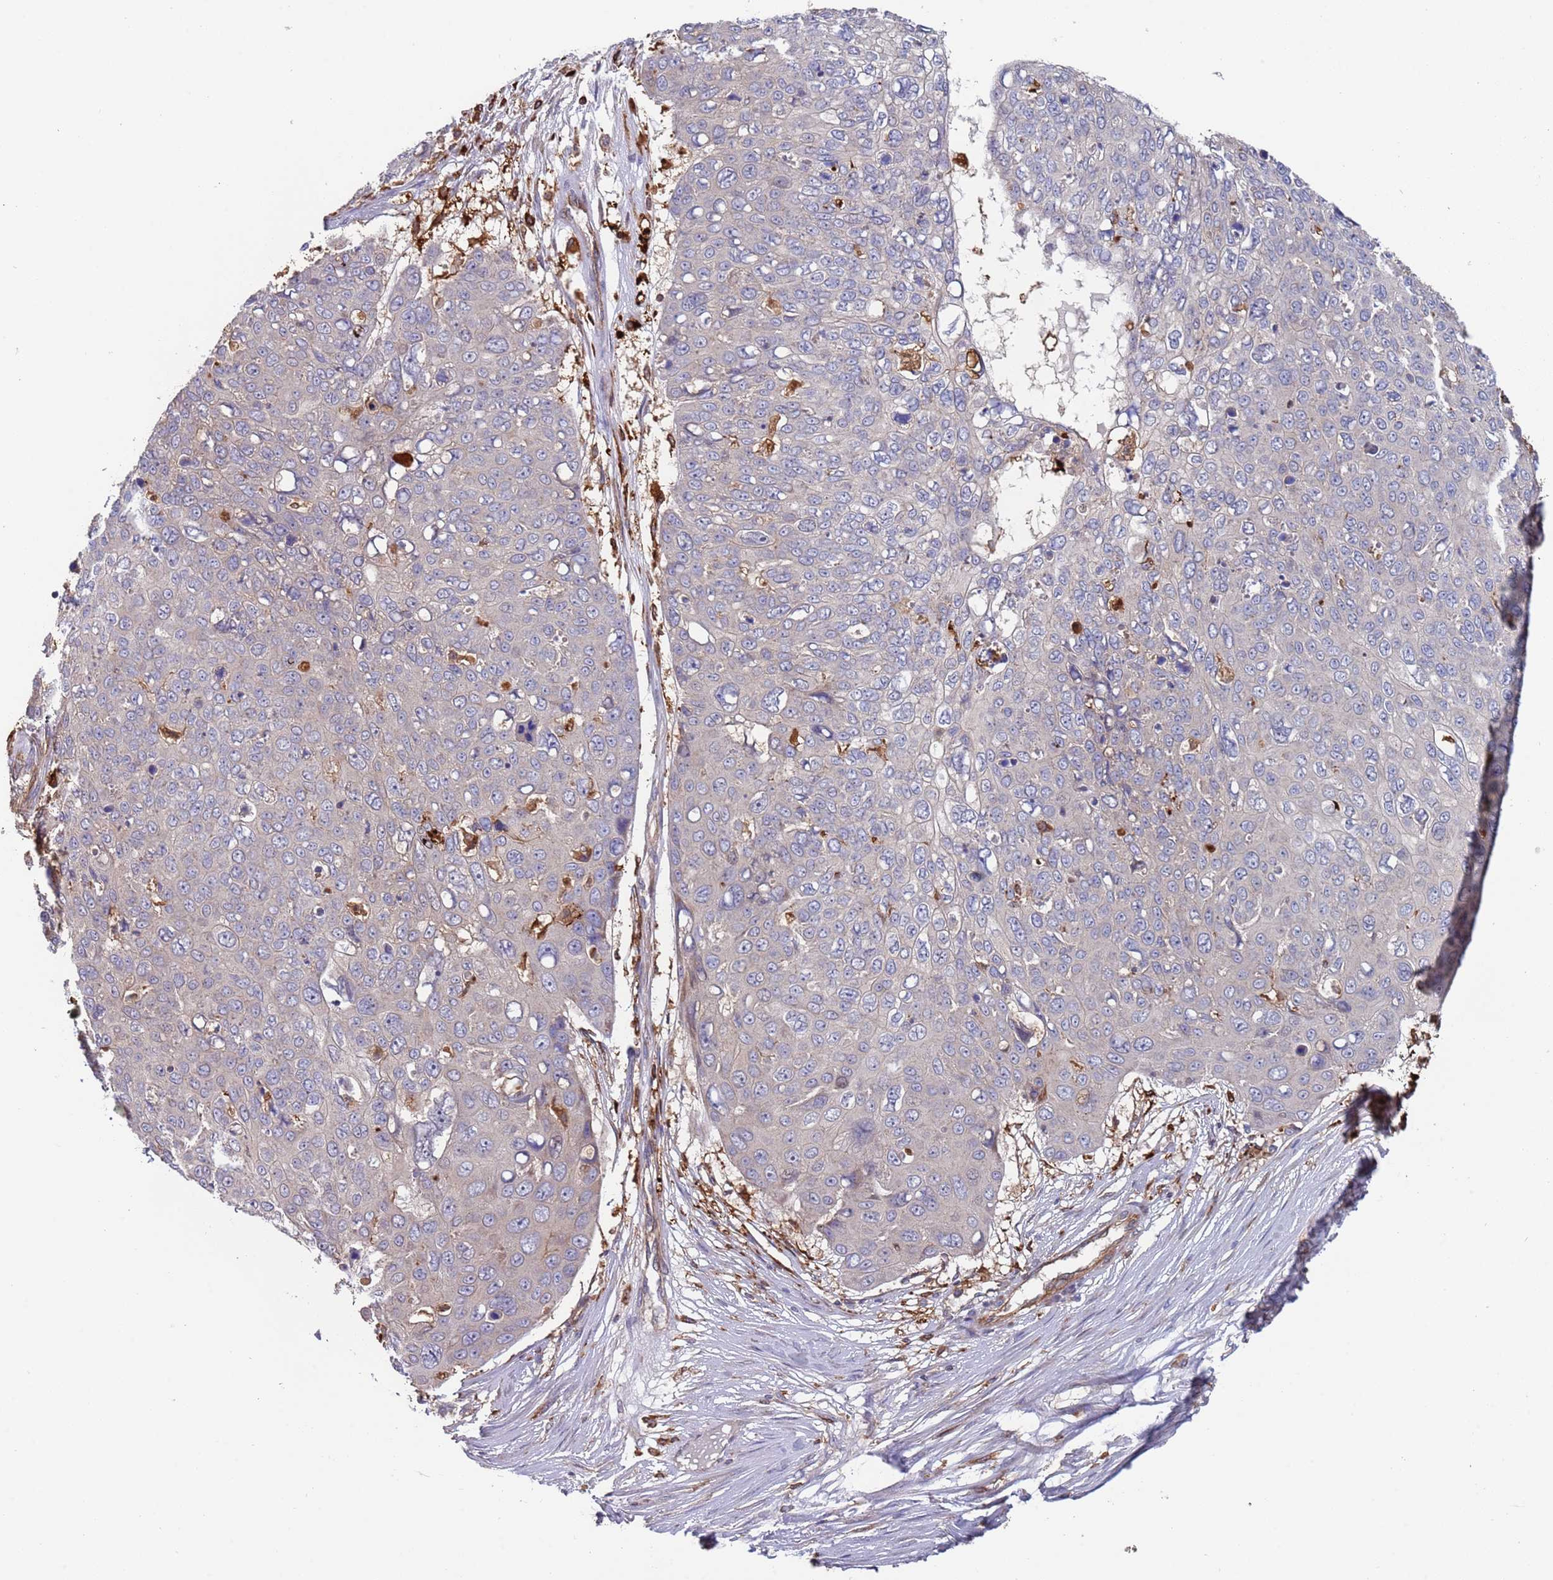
{"staining": {"intensity": "negative", "quantity": "none", "location": "none"}, "tissue": "skin cancer", "cell_type": "Tumor cells", "image_type": "cancer", "snomed": [{"axis": "morphology", "description": "Squamous cell carcinoma, NOS"}, {"axis": "topography", "description": "Skin"}], "caption": "The histopathology image shows no significant staining in tumor cells of skin cancer (squamous cell carcinoma).", "gene": "MALRD1", "patient": {"sex": "male", "age": 71}}